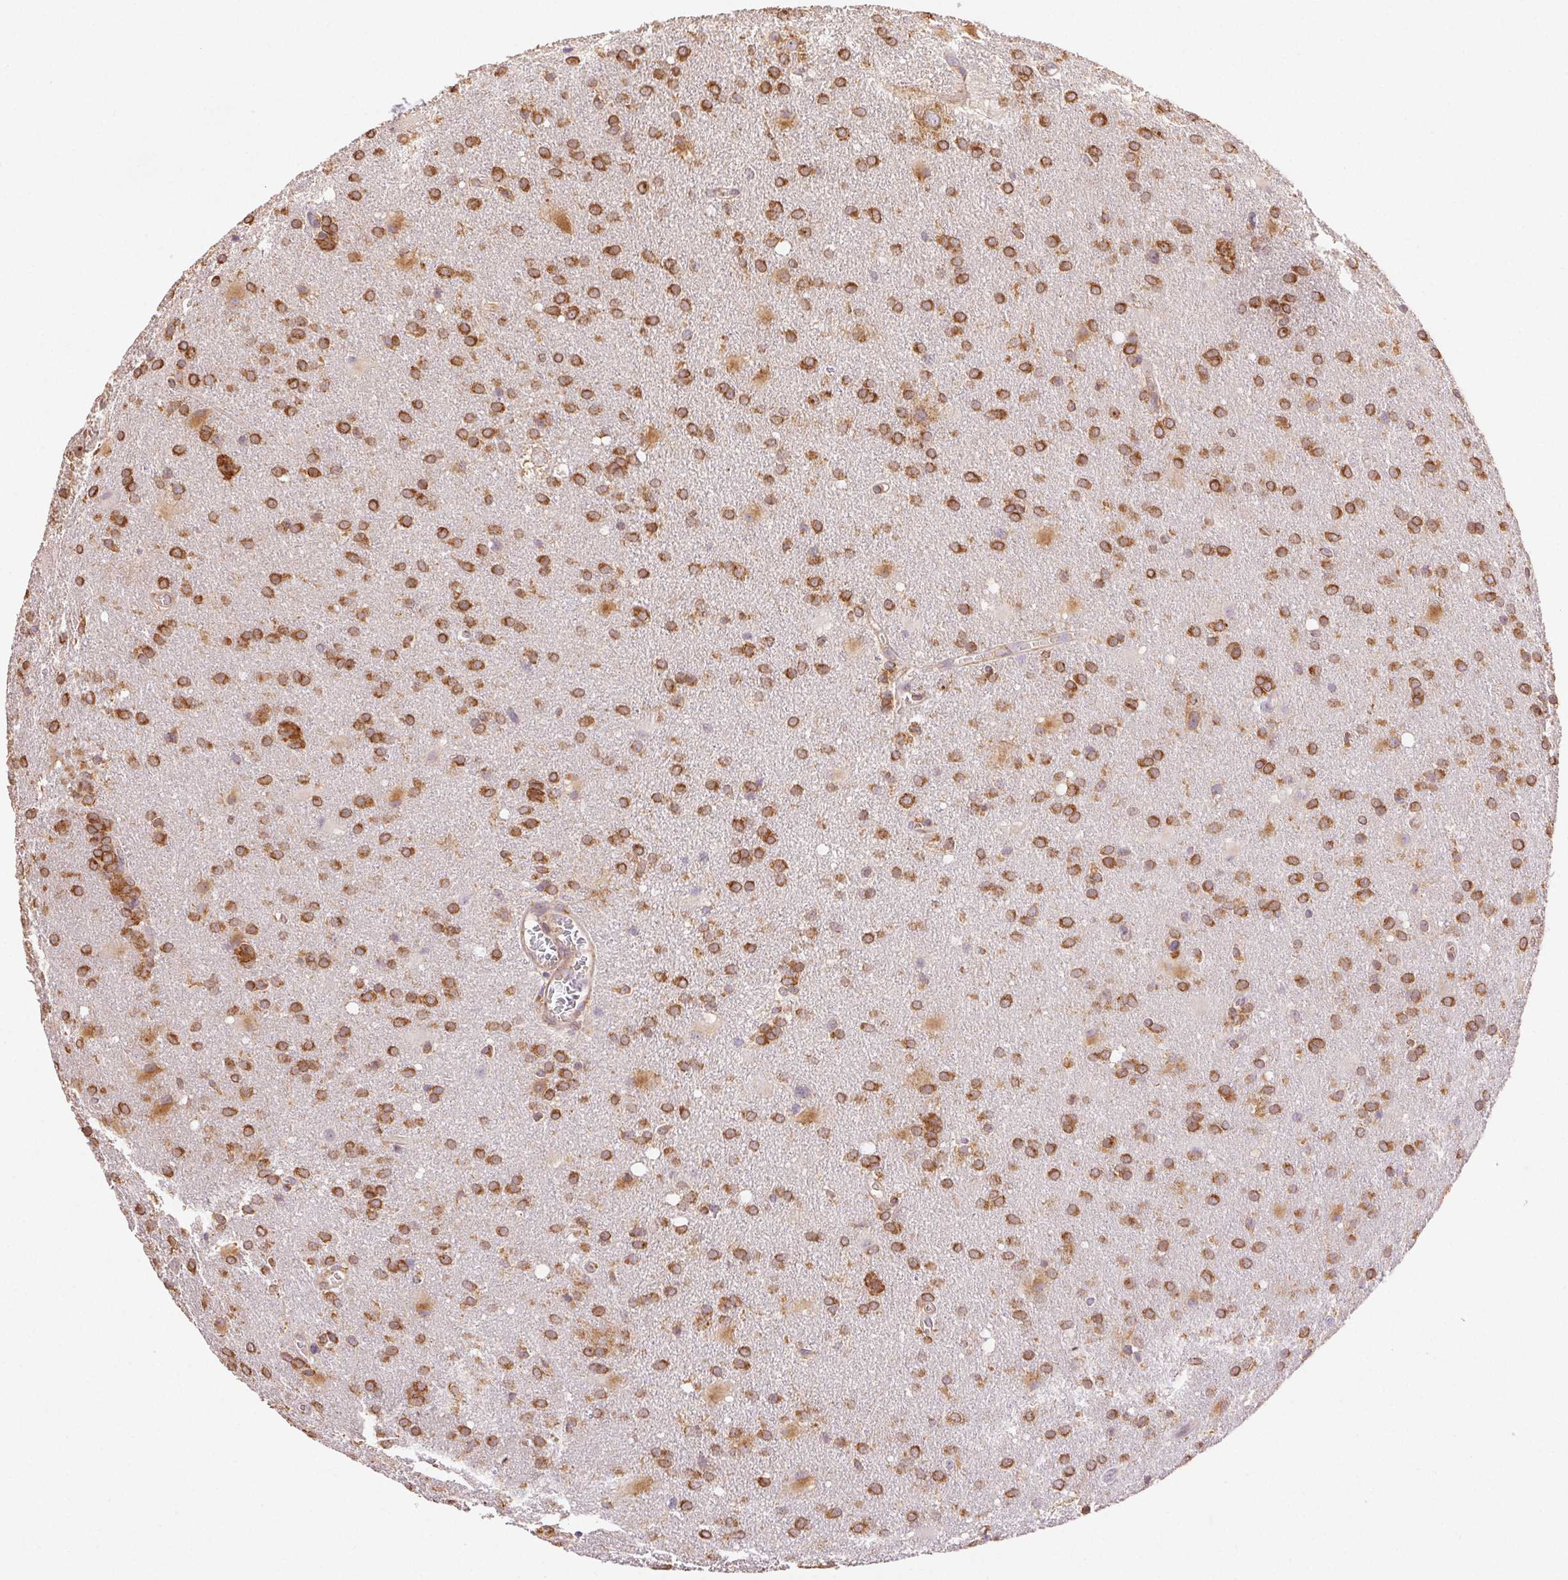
{"staining": {"intensity": "strong", "quantity": ">75%", "location": "cytoplasmic/membranous"}, "tissue": "glioma", "cell_type": "Tumor cells", "image_type": "cancer", "snomed": [{"axis": "morphology", "description": "Glioma, malignant, Low grade"}, {"axis": "topography", "description": "Brain"}], "caption": "The histopathology image demonstrates immunohistochemical staining of glioma. There is strong cytoplasmic/membranous expression is present in about >75% of tumor cells. Using DAB (3,3'-diaminobenzidine) (brown) and hematoxylin (blue) stains, captured at high magnification using brightfield microscopy.", "gene": "ENTREP1", "patient": {"sex": "male", "age": 66}}